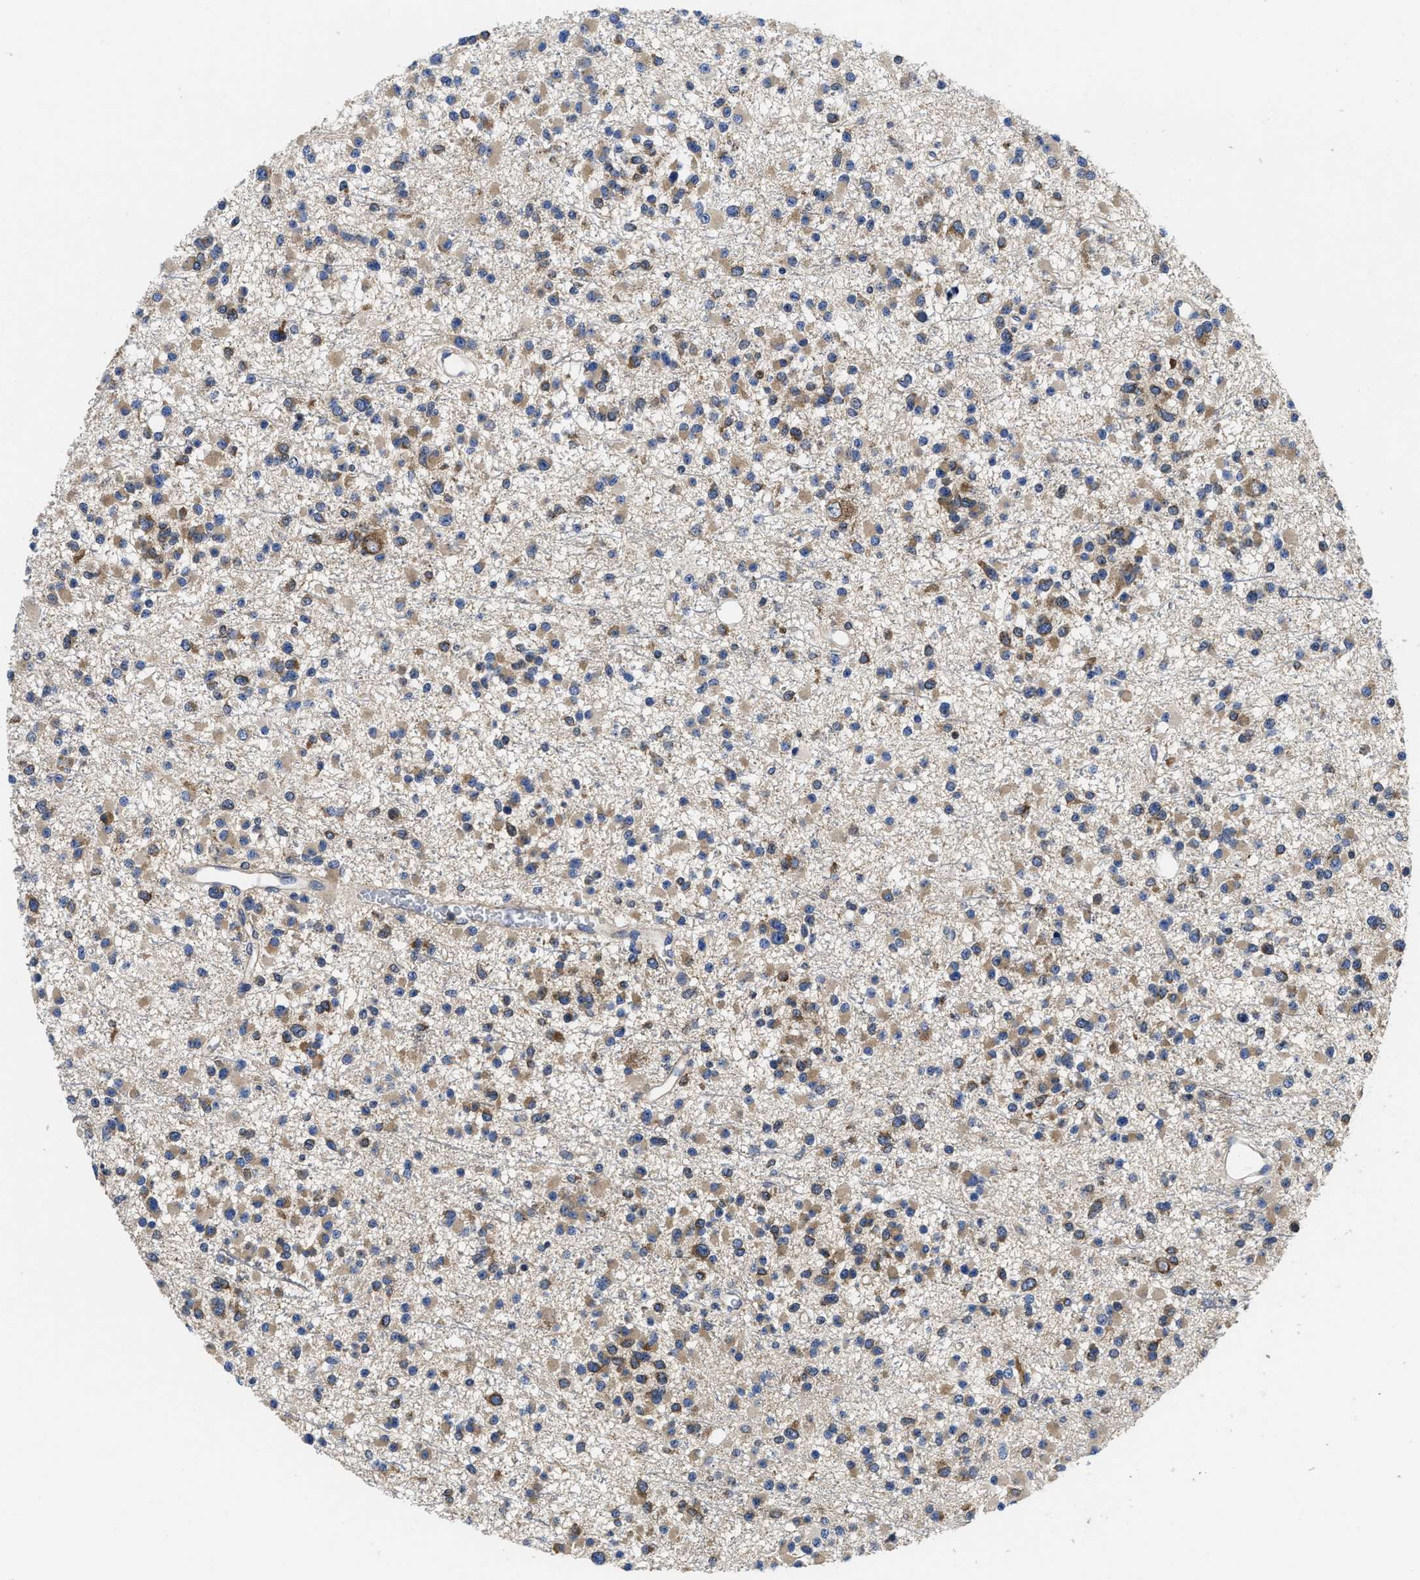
{"staining": {"intensity": "moderate", "quantity": ">75%", "location": "cytoplasmic/membranous"}, "tissue": "glioma", "cell_type": "Tumor cells", "image_type": "cancer", "snomed": [{"axis": "morphology", "description": "Glioma, malignant, Low grade"}, {"axis": "topography", "description": "Brain"}], "caption": "Glioma stained with IHC exhibits moderate cytoplasmic/membranous expression in about >75% of tumor cells.", "gene": "YARS1", "patient": {"sex": "female", "age": 22}}